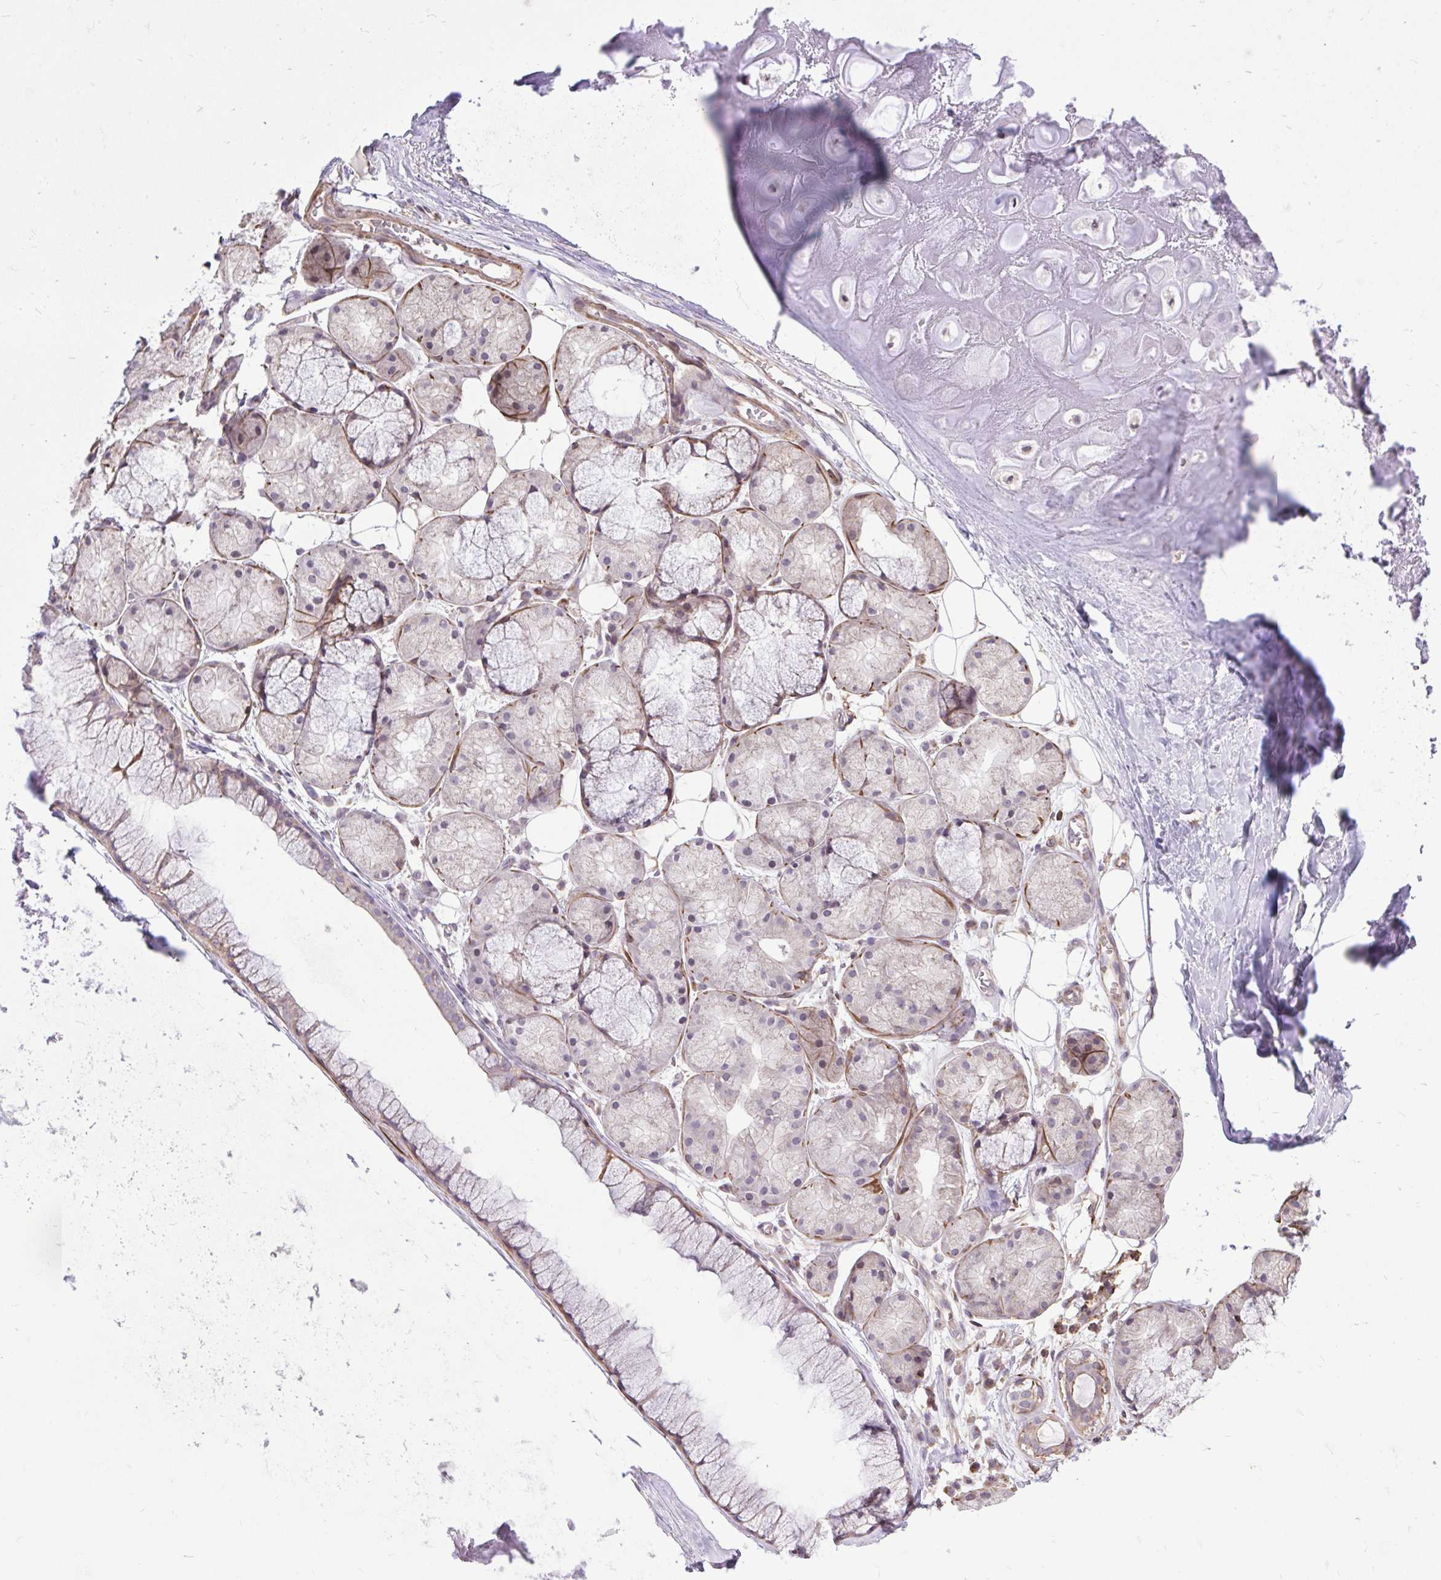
{"staining": {"intensity": "negative", "quantity": "none", "location": "none"}, "tissue": "adipose tissue", "cell_type": "Adipocytes", "image_type": "normal", "snomed": [{"axis": "morphology", "description": "Normal tissue, NOS"}, {"axis": "topography", "description": "Lymph node"}, {"axis": "topography", "description": "Cartilage tissue"}, {"axis": "topography", "description": "Nasopharynx"}], "caption": "The photomicrograph demonstrates no significant expression in adipocytes of adipose tissue.", "gene": "SLC7A5", "patient": {"sex": "male", "age": 63}}